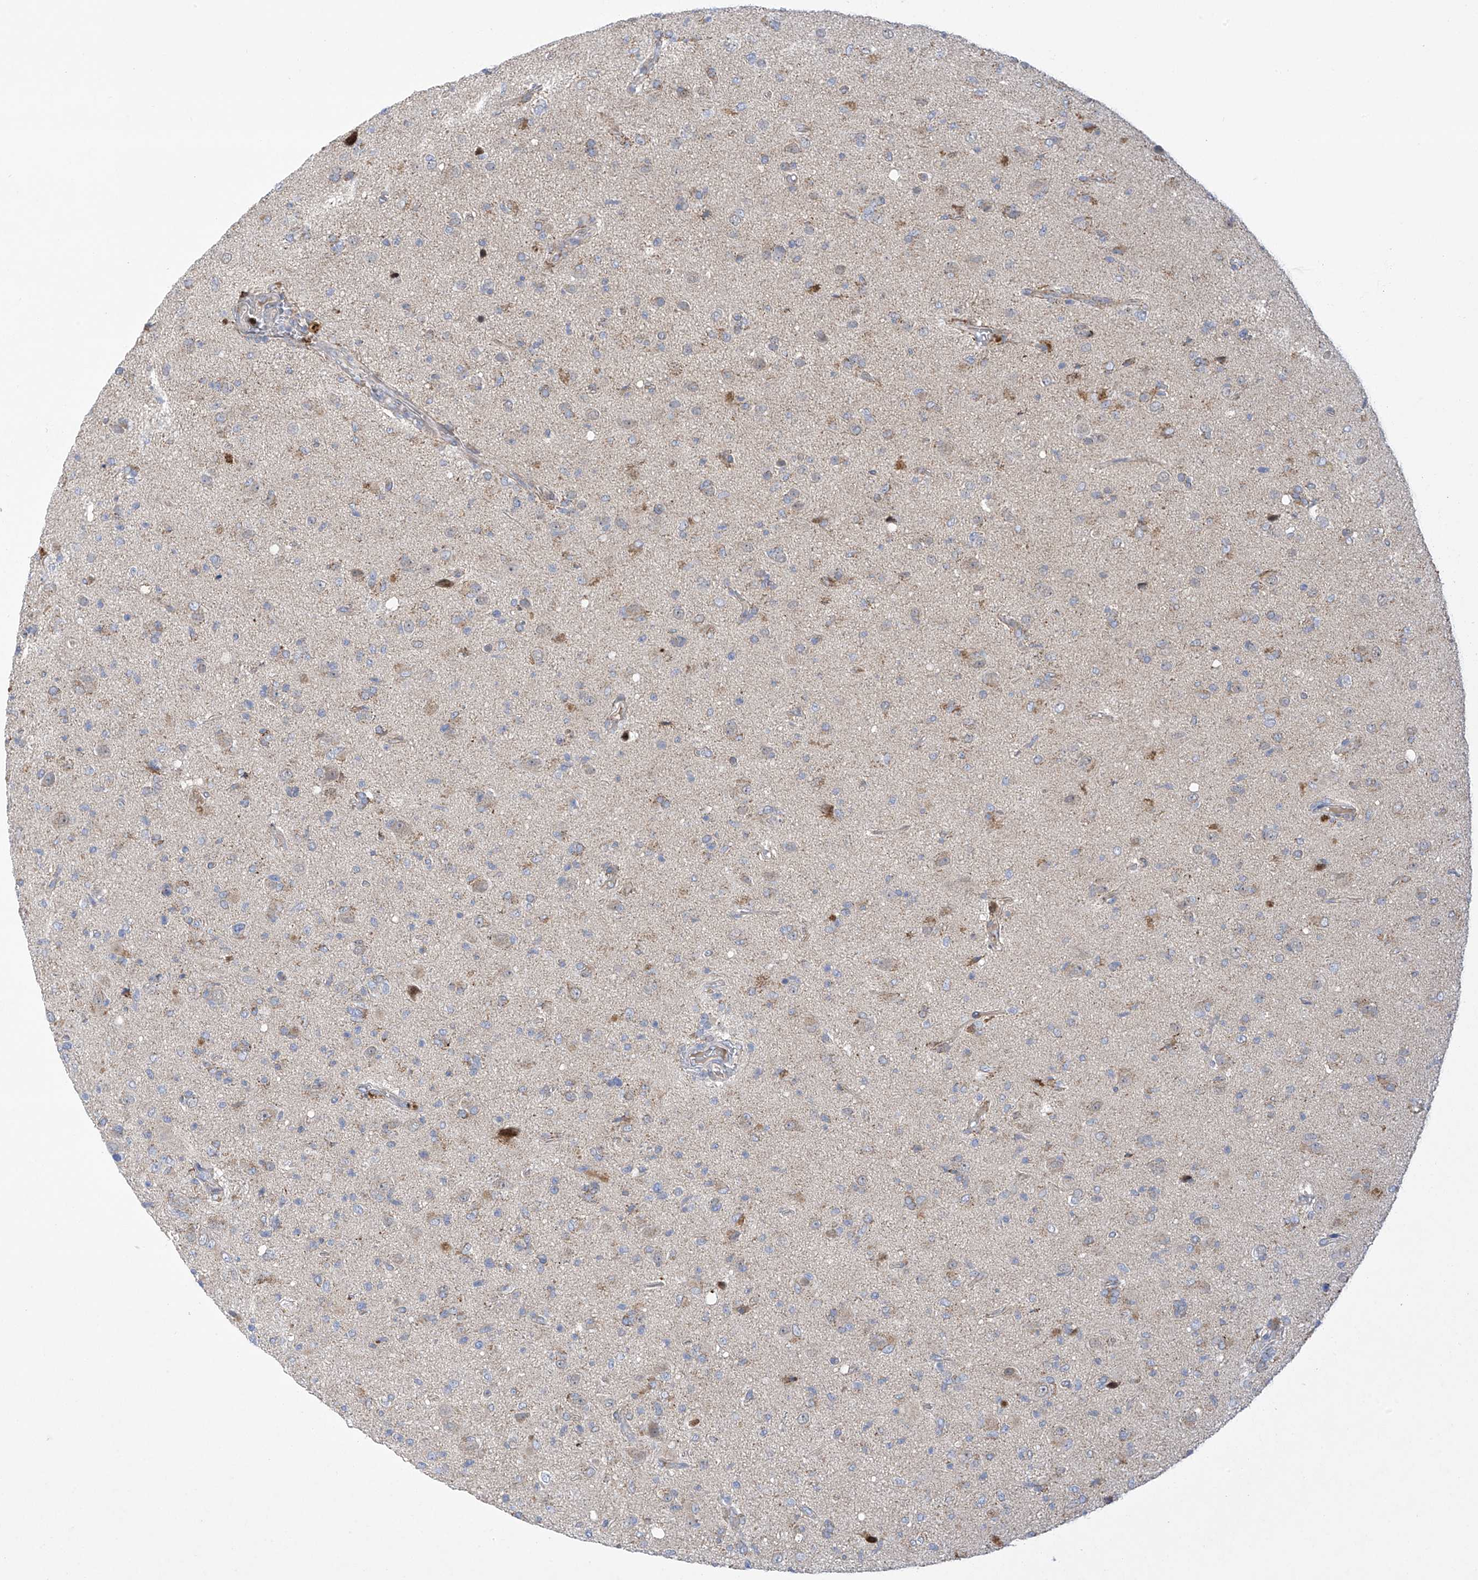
{"staining": {"intensity": "negative", "quantity": "none", "location": "none"}, "tissue": "glioma", "cell_type": "Tumor cells", "image_type": "cancer", "snomed": [{"axis": "morphology", "description": "Glioma, malignant, High grade"}, {"axis": "topography", "description": "Brain"}], "caption": "This is an immunohistochemistry (IHC) photomicrograph of human malignant glioma (high-grade). There is no expression in tumor cells.", "gene": "METTL18", "patient": {"sex": "female", "age": 57}}